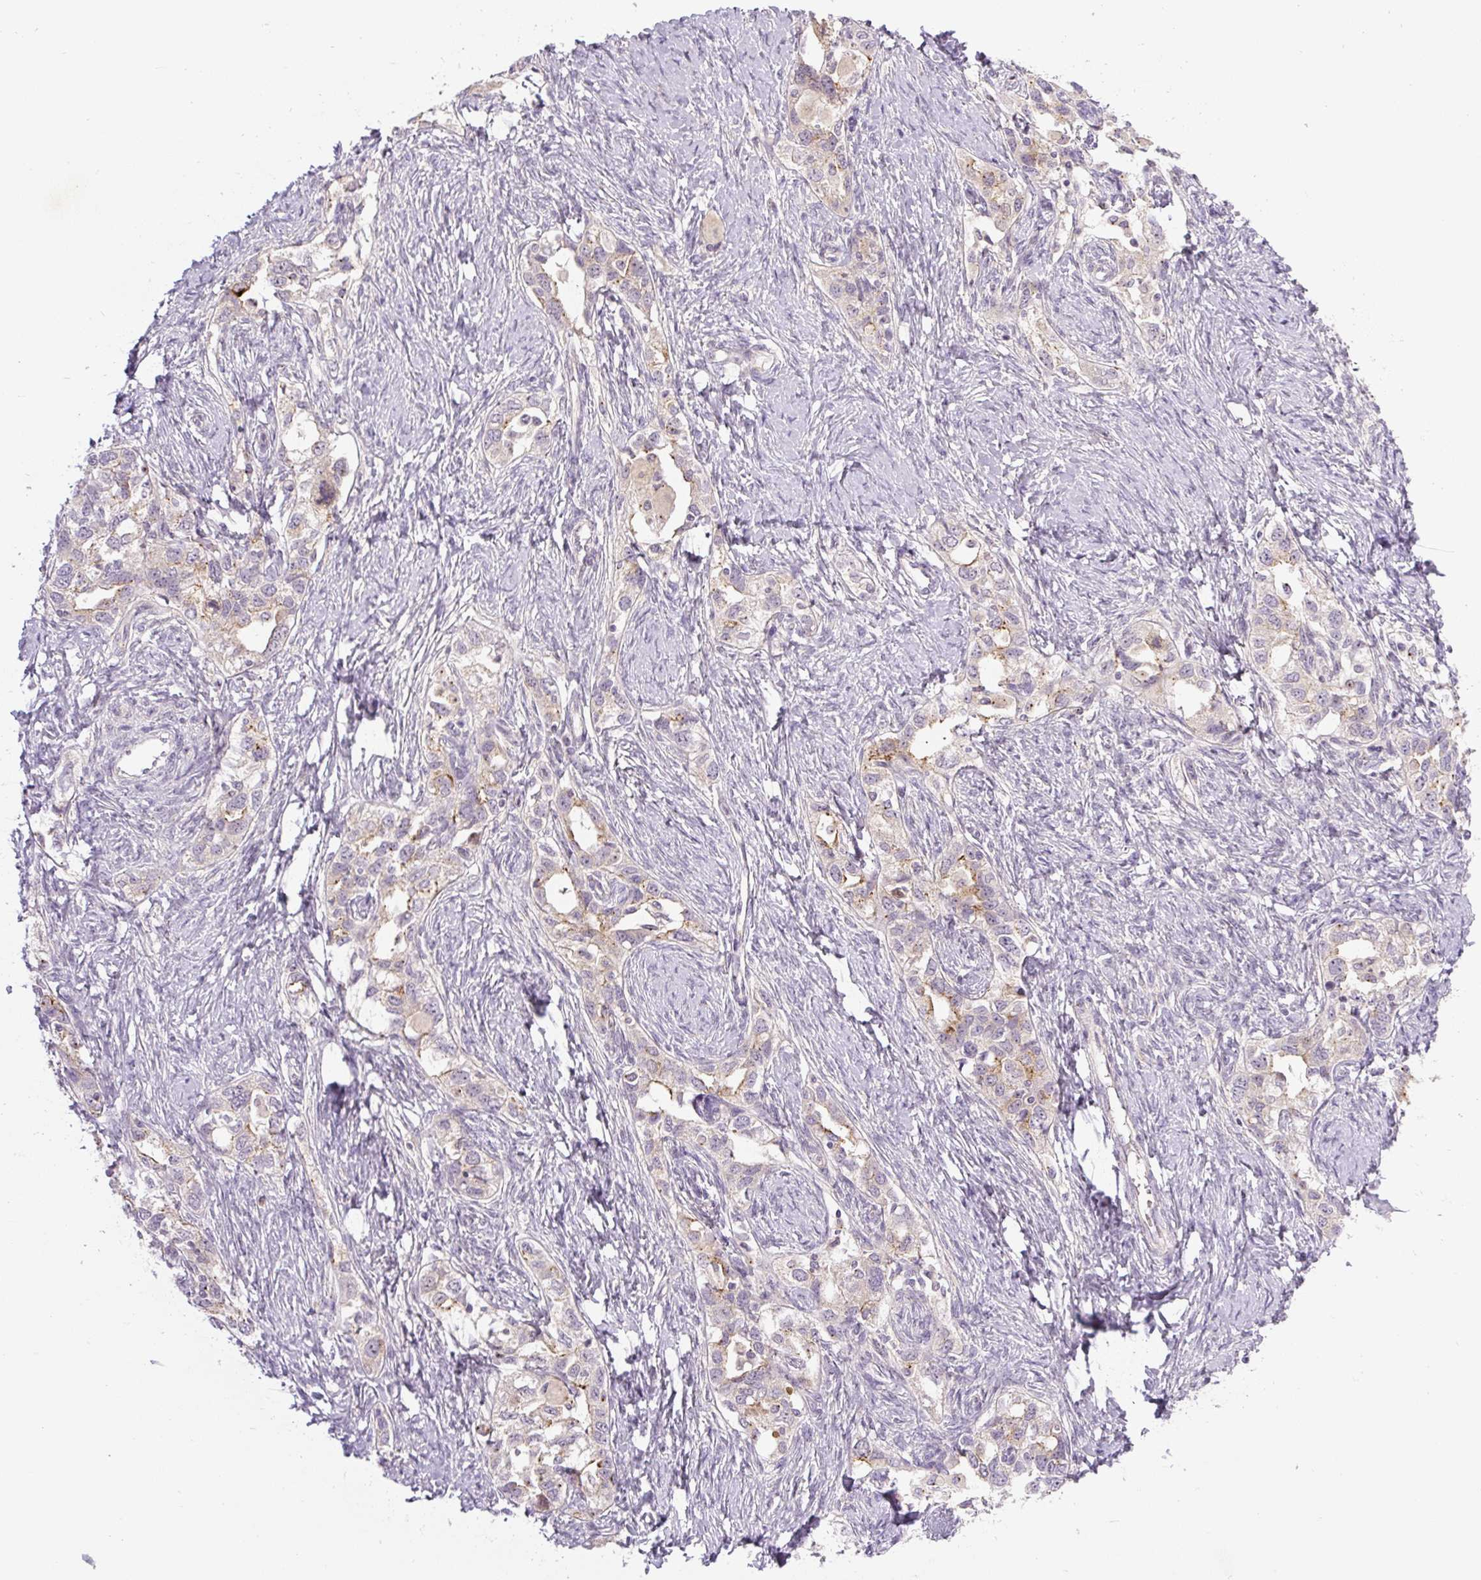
{"staining": {"intensity": "moderate", "quantity": "<25%", "location": "cytoplasmic/membranous"}, "tissue": "ovarian cancer", "cell_type": "Tumor cells", "image_type": "cancer", "snomed": [{"axis": "morphology", "description": "Carcinoma, NOS"}, {"axis": "morphology", "description": "Cystadenocarcinoma, serous, NOS"}, {"axis": "topography", "description": "Ovary"}], "caption": "High-magnification brightfield microscopy of ovarian cancer (carcinoma) stained with DAB (brown) and counterstained with hematoxylin (blue). tumor cells exhibit moderate cytoplasmic/membranous expression is seen in about<25% of cells. (DAB (3,3'-diaminobenzidine) = brown stain, brightfield microscopy at high magnification).", "gene": "PCM1", "patient": {"sex": "female", "age": 69}}